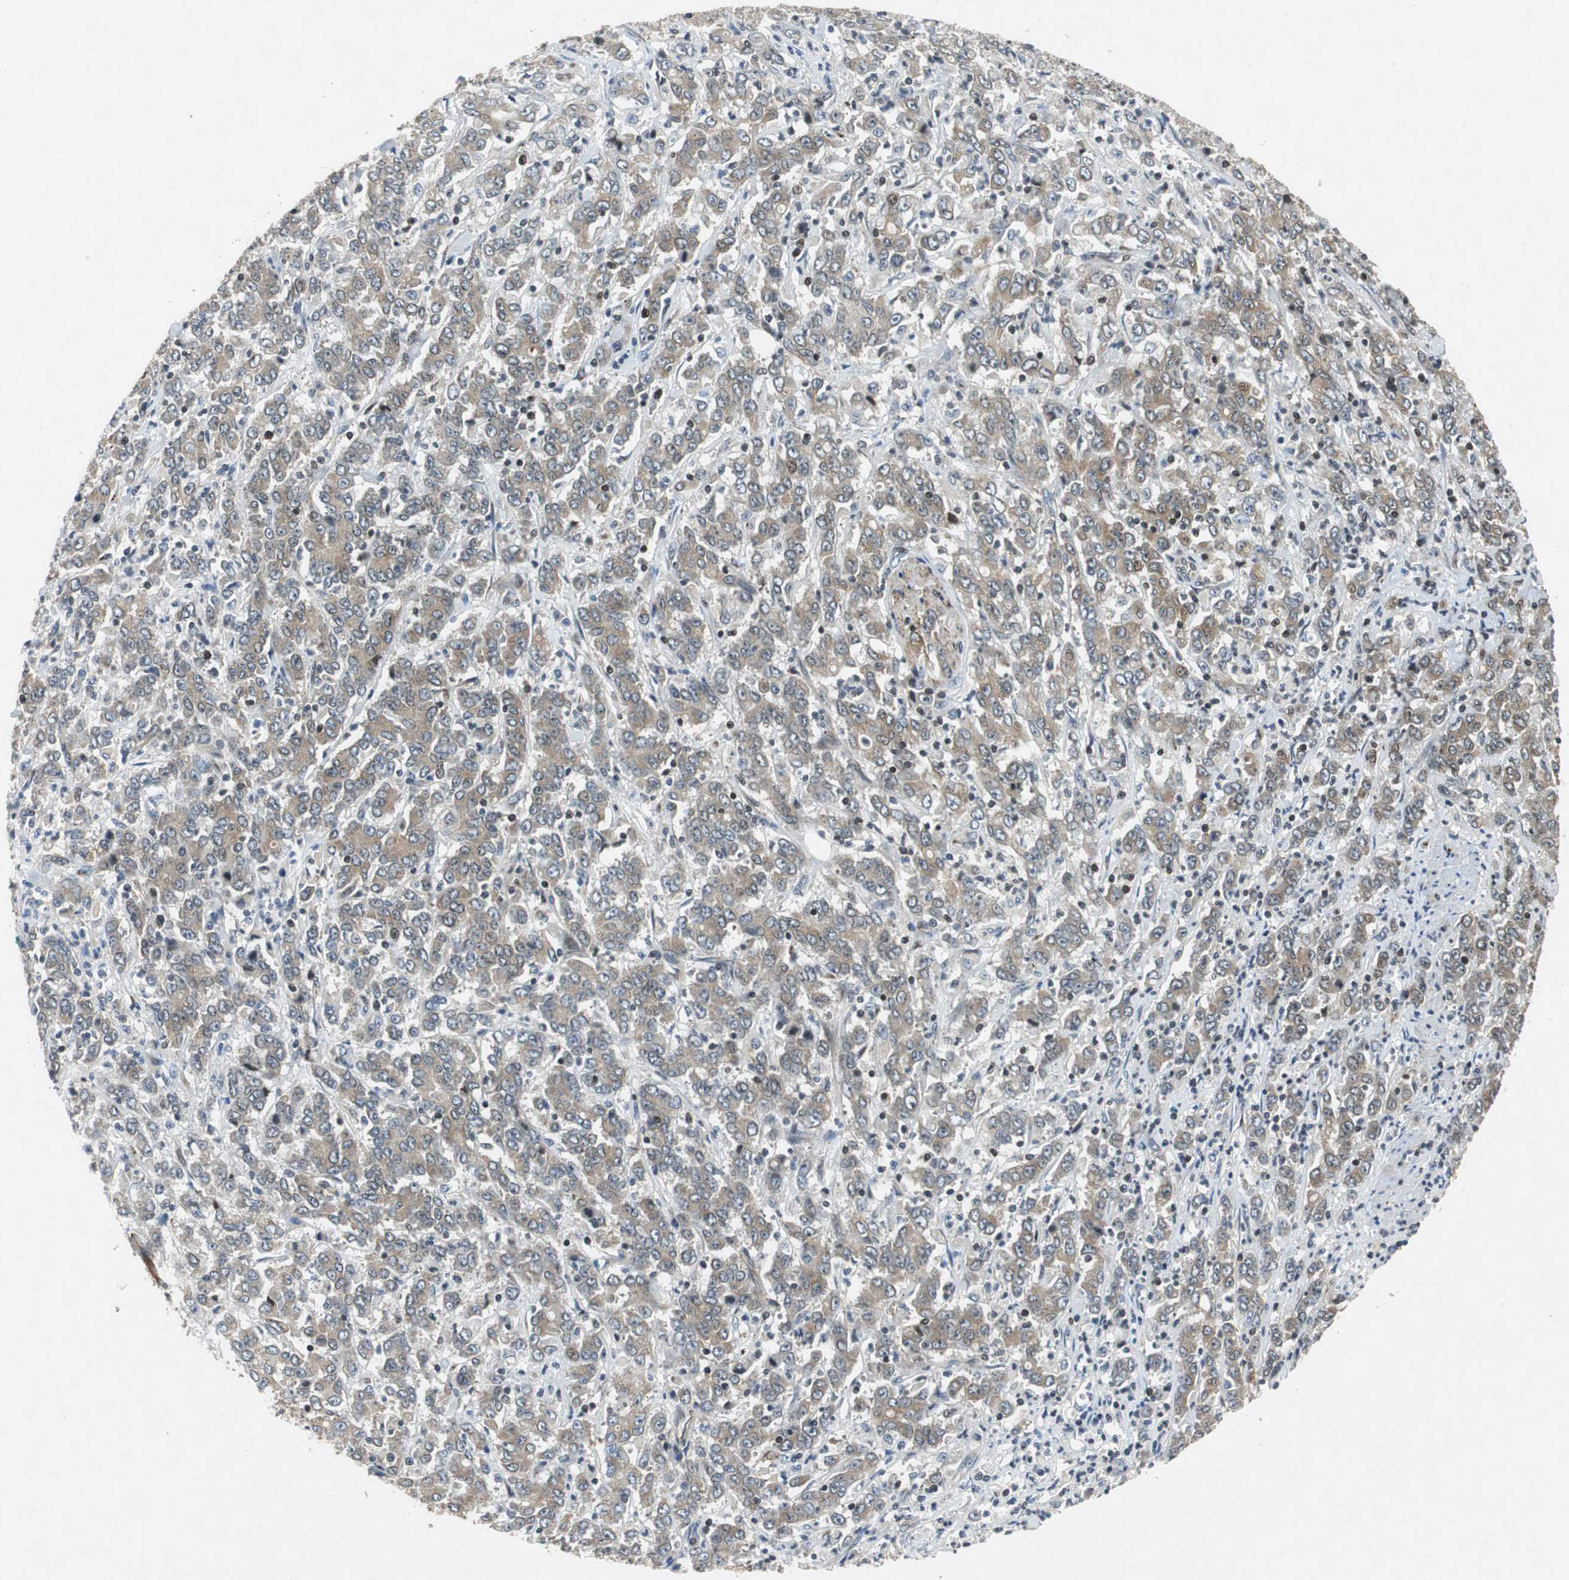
{"staining": {"intensity": "weak", "quantity": ">75%", "location": "cytoplasmic/membranous"}, "tissue": "stomach cancer", "cell_type": "Tumor cells", "image_type": "cancer", "snomed": [{"axis": "morphology", "description": "Adenocarcinoma, NOS"}, {"axis": "topography", "description": "Stomach, lower"}], "caption": "A histopathology image showing weak cytoplasmic/membranous expression in about >75% of tumor cells in stomach cancer (adenocarcinoma), as visualized by brown immunohistochemical staining.", "gene": "TUBA4A", "patient": {"sex": "female", "age": 71}}